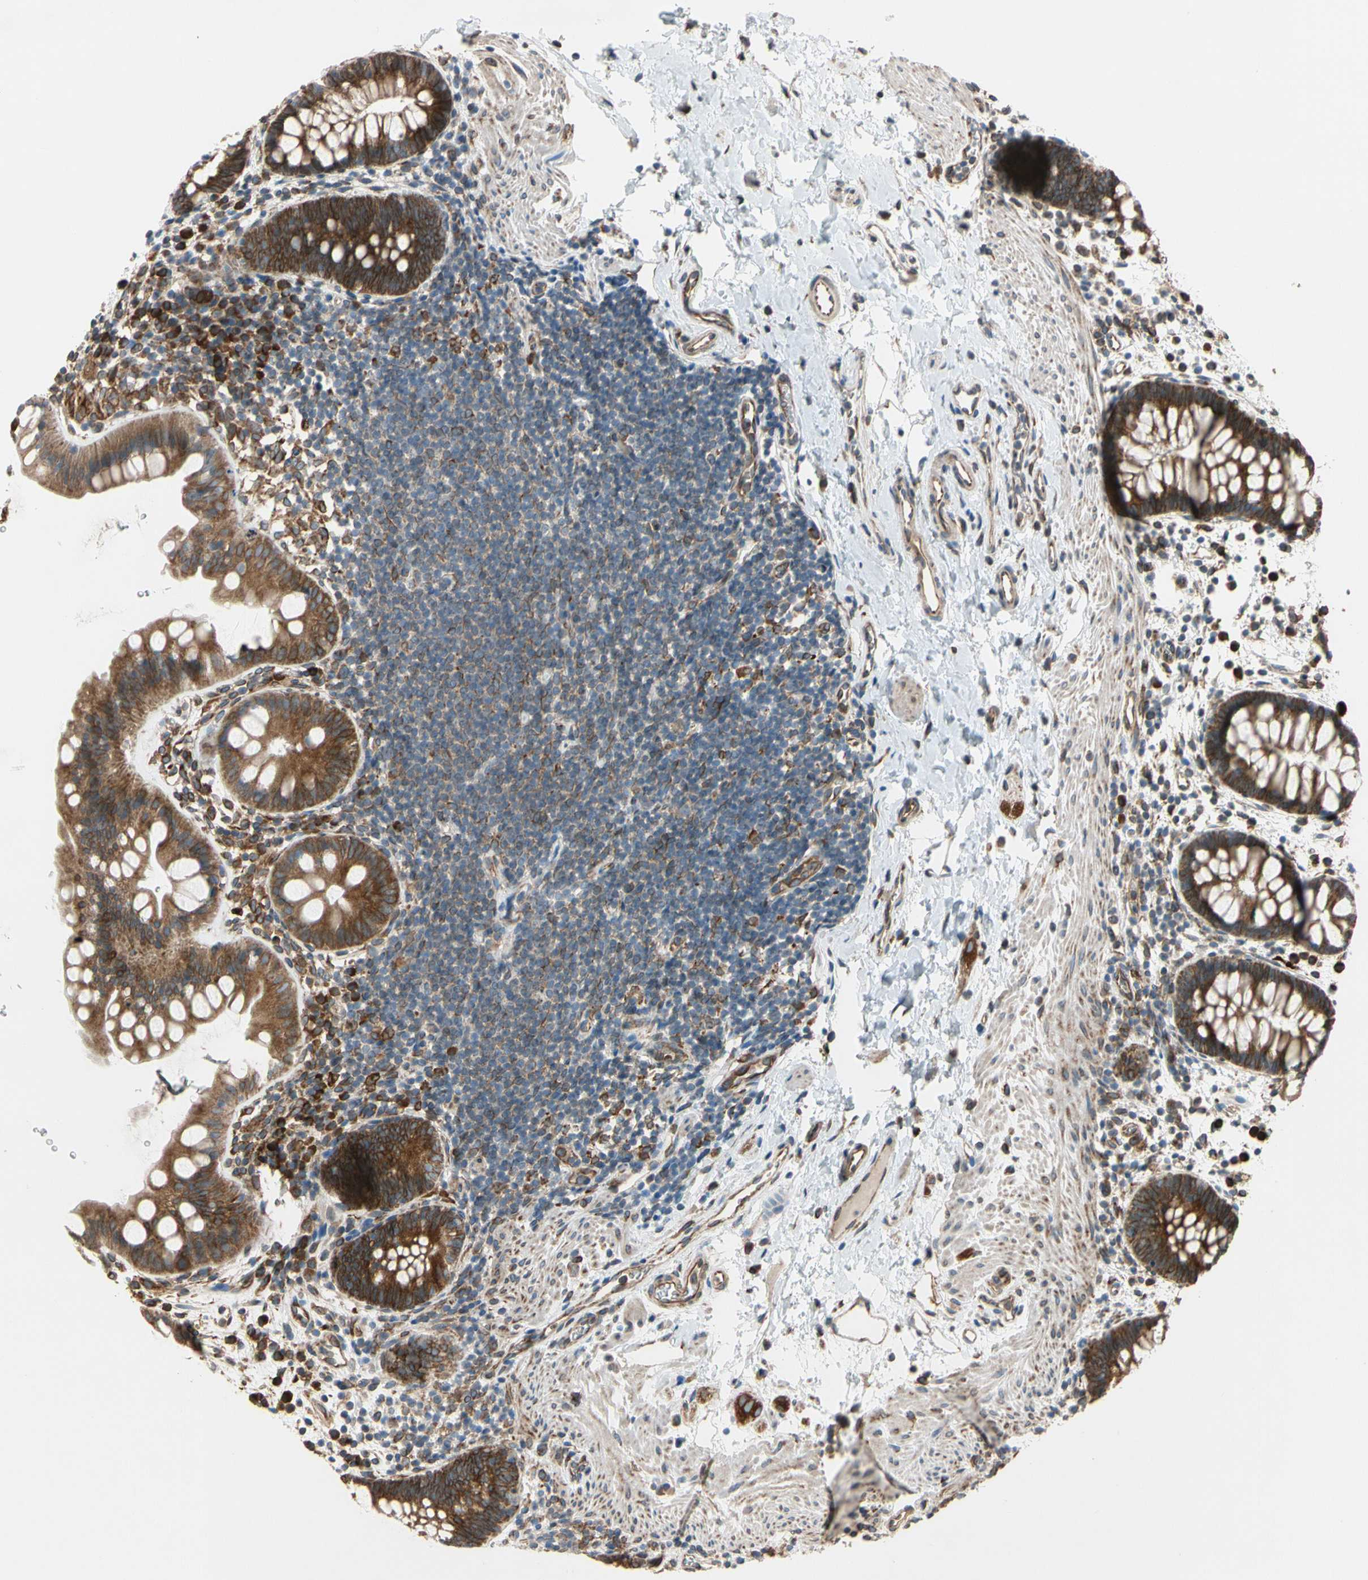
{"staining": {"intensity": "strong", "quantity": ">75%", "location": "cytoplasmic/membranous"}, "tissue": "rectum", "cell_type": "Glandular cells", "image_type": "normal", "snomed": [{"axis": "morphology", "description": "Normal tissue, NOS"}, {"axis": "topography", "description": "Rectum"}], "caption": "Benign rectum was stained to show a protein in brown. There is high levels of strong cytoplasmic/membranous positivity in about >75% of glandular cells.", "gene": "CLCC1", "patient": {"sex": "female", "age": 24}}